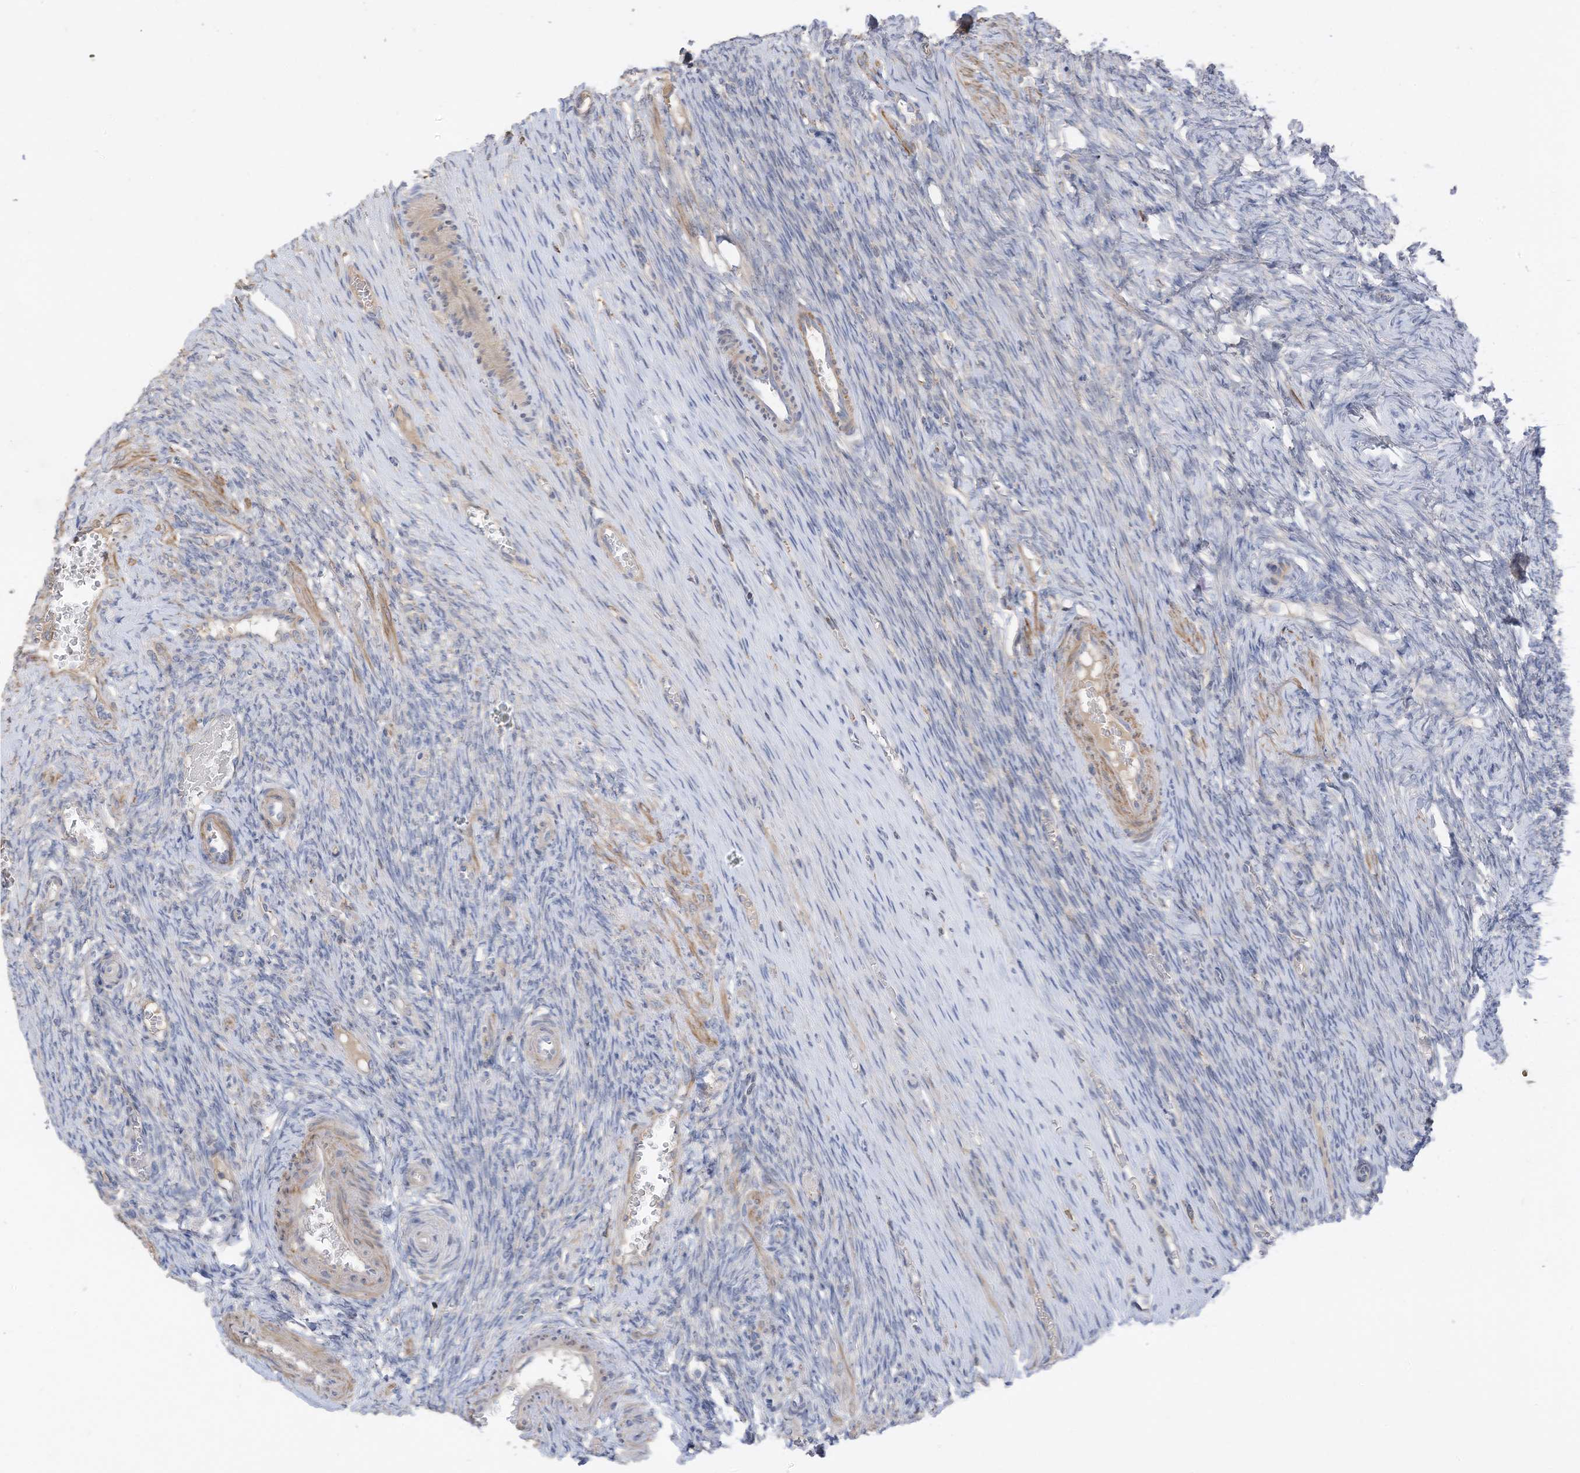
{"staining": {"intensity": "negative", "quantity": "none", "location": "none"}, "tissue": "ovary", "cell_type": "Ovarian stroma cells", "image_type": "normal", "snomed": [{"axis": "morphology", "description": "Adenocarcinoma, NOS"}, {"axis": "topography", "description": "Endometrium"}], "caption": "IHC of unremarkable human ovary shows no staining in ovarian stroma cells. (DAB IHC, high magnification).", "gene": "SLFN14", "patient": {"sex": "female", "age": 32}}